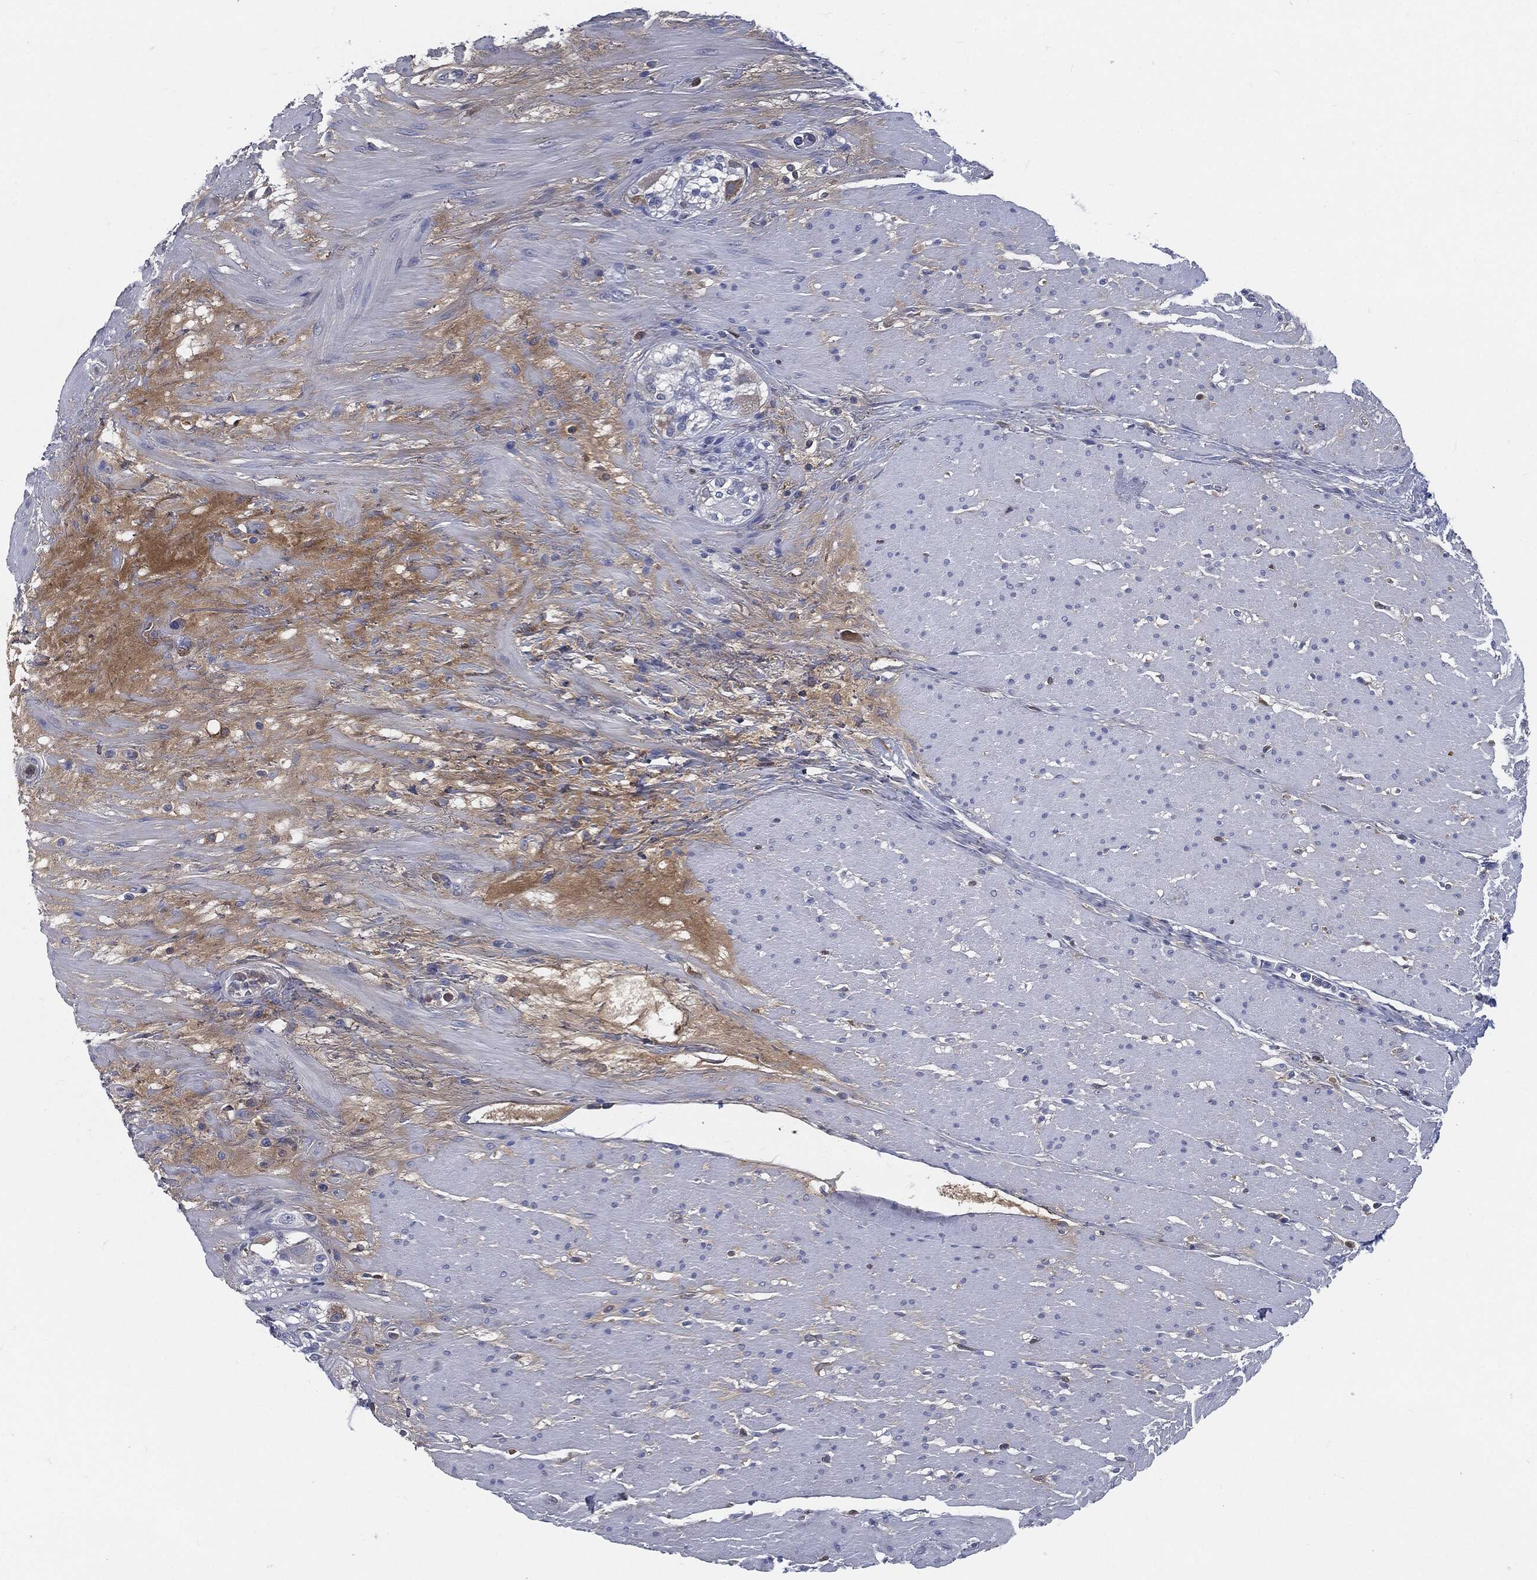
{"staining": {"intensity": "negative", "quantity": "none", "location": "none"}, "tissue": "smooth muscle", "cell_type": "Smooth muscle cells", "image_type": "normal", "snomed": [{"axis": "morphology", "description": "Normal tissue, NOS"}, {"axis": "topography", "description": "Soft tissue"}, {"axis": "topography", "description": "Smooth muscle"}], "caption": "The immunohistochemistry (IHC) micrograph has no significant expression in smooth muscle cells of smooth muscle. (Immunohistochemistry (ihc), brightfield microscopy, high magnification).", "gene": "MST1", "patient": {"sex": "male", "age": 72}}